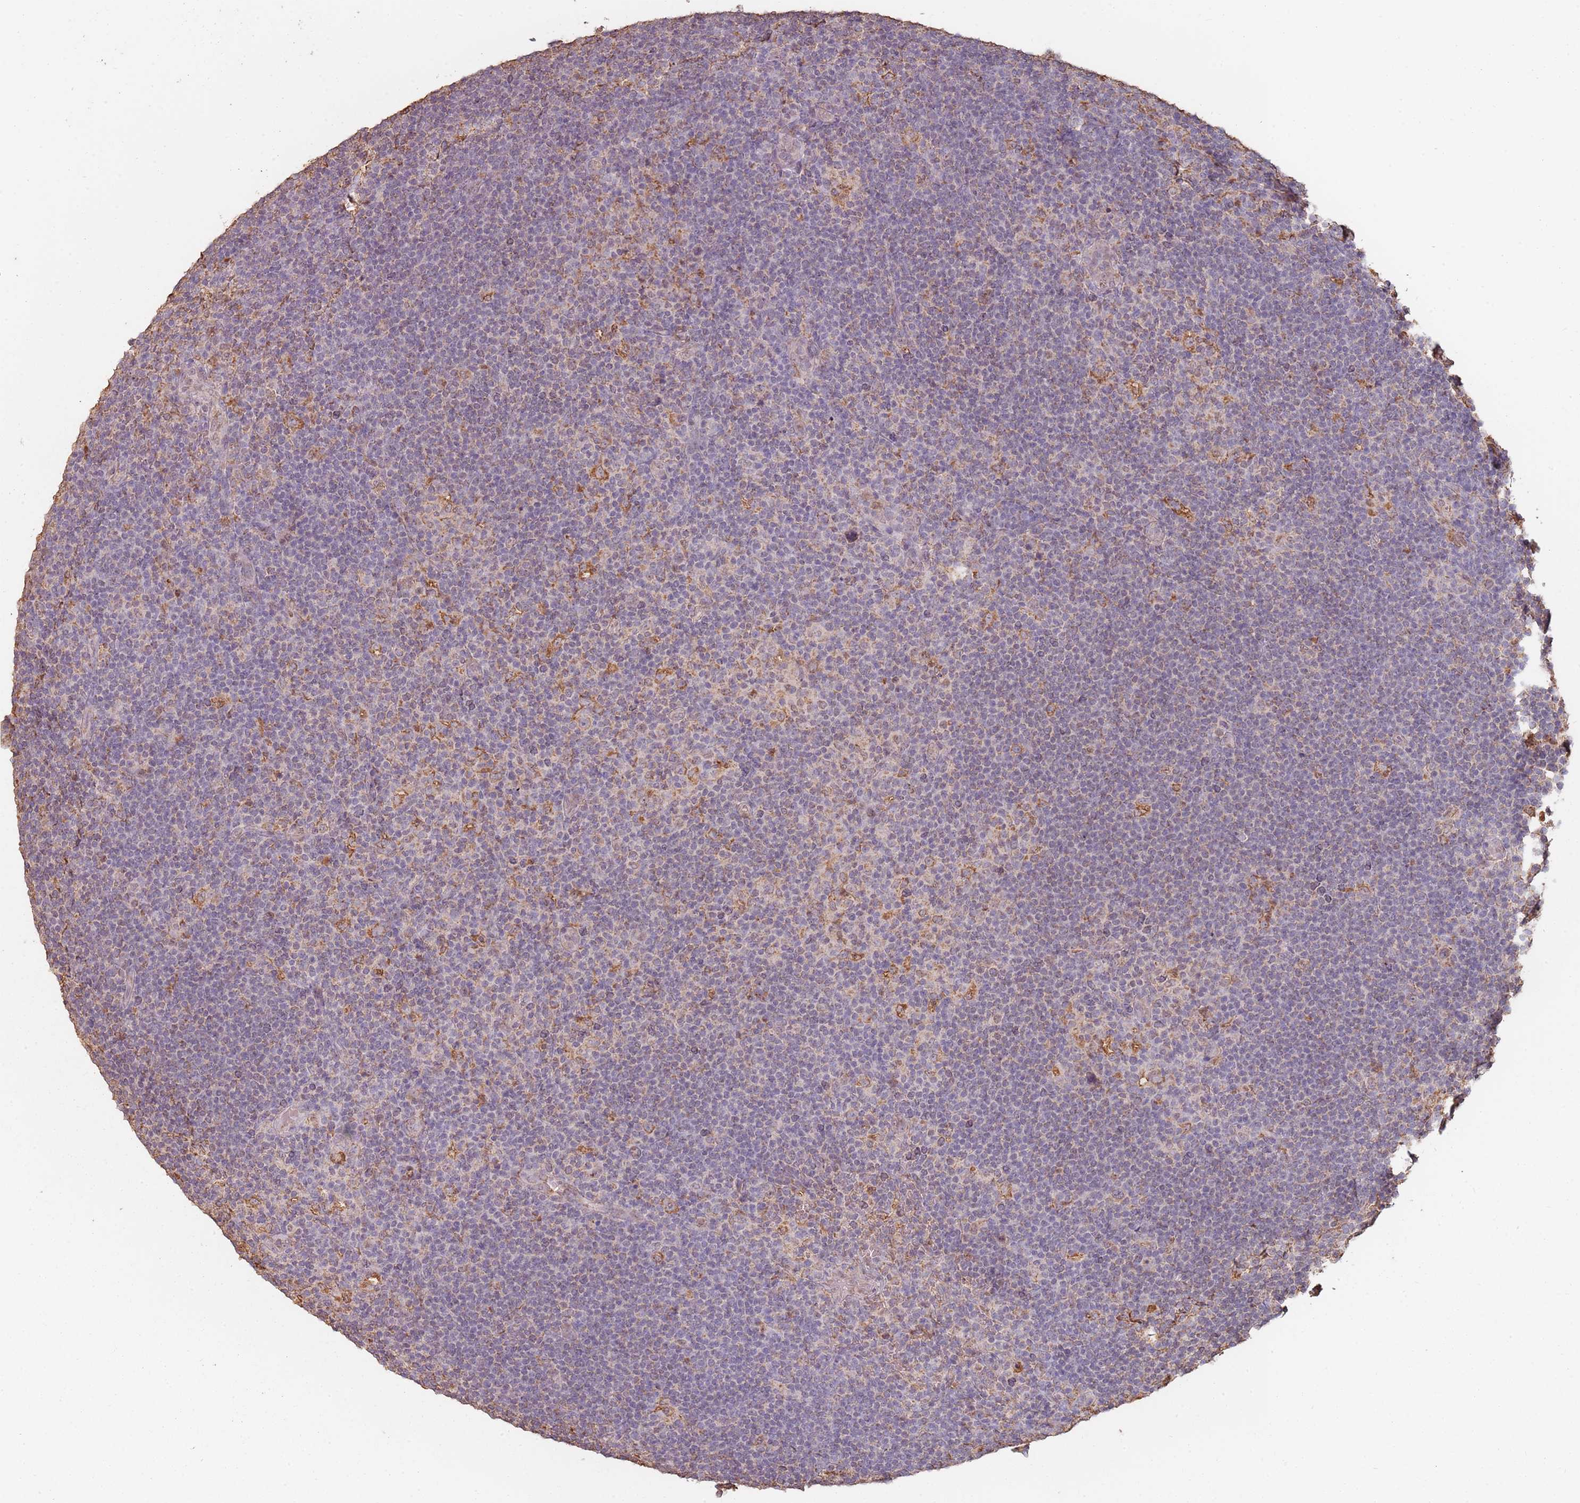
{"staining": {"intensity": "weak", "quantity": "25%-75%", "location": "cytoplasmic/membranous"}, "tissue": "lymphoma", "cell_type": "Tumor cells", "image_type": "cancer", "snomed": [{"axis": "morphology", "description": "Hodgkin's disease, NOS"}, {"axis": "topography", "description": "Lymph node"}], "caption": "An image of human Hodgkin's disease stained for a protein displays weak cytoplasmic/membranous brown staining in tumor cells.", "gene": "ATOSB", "patient": {"sex": "female", "age": 57}}